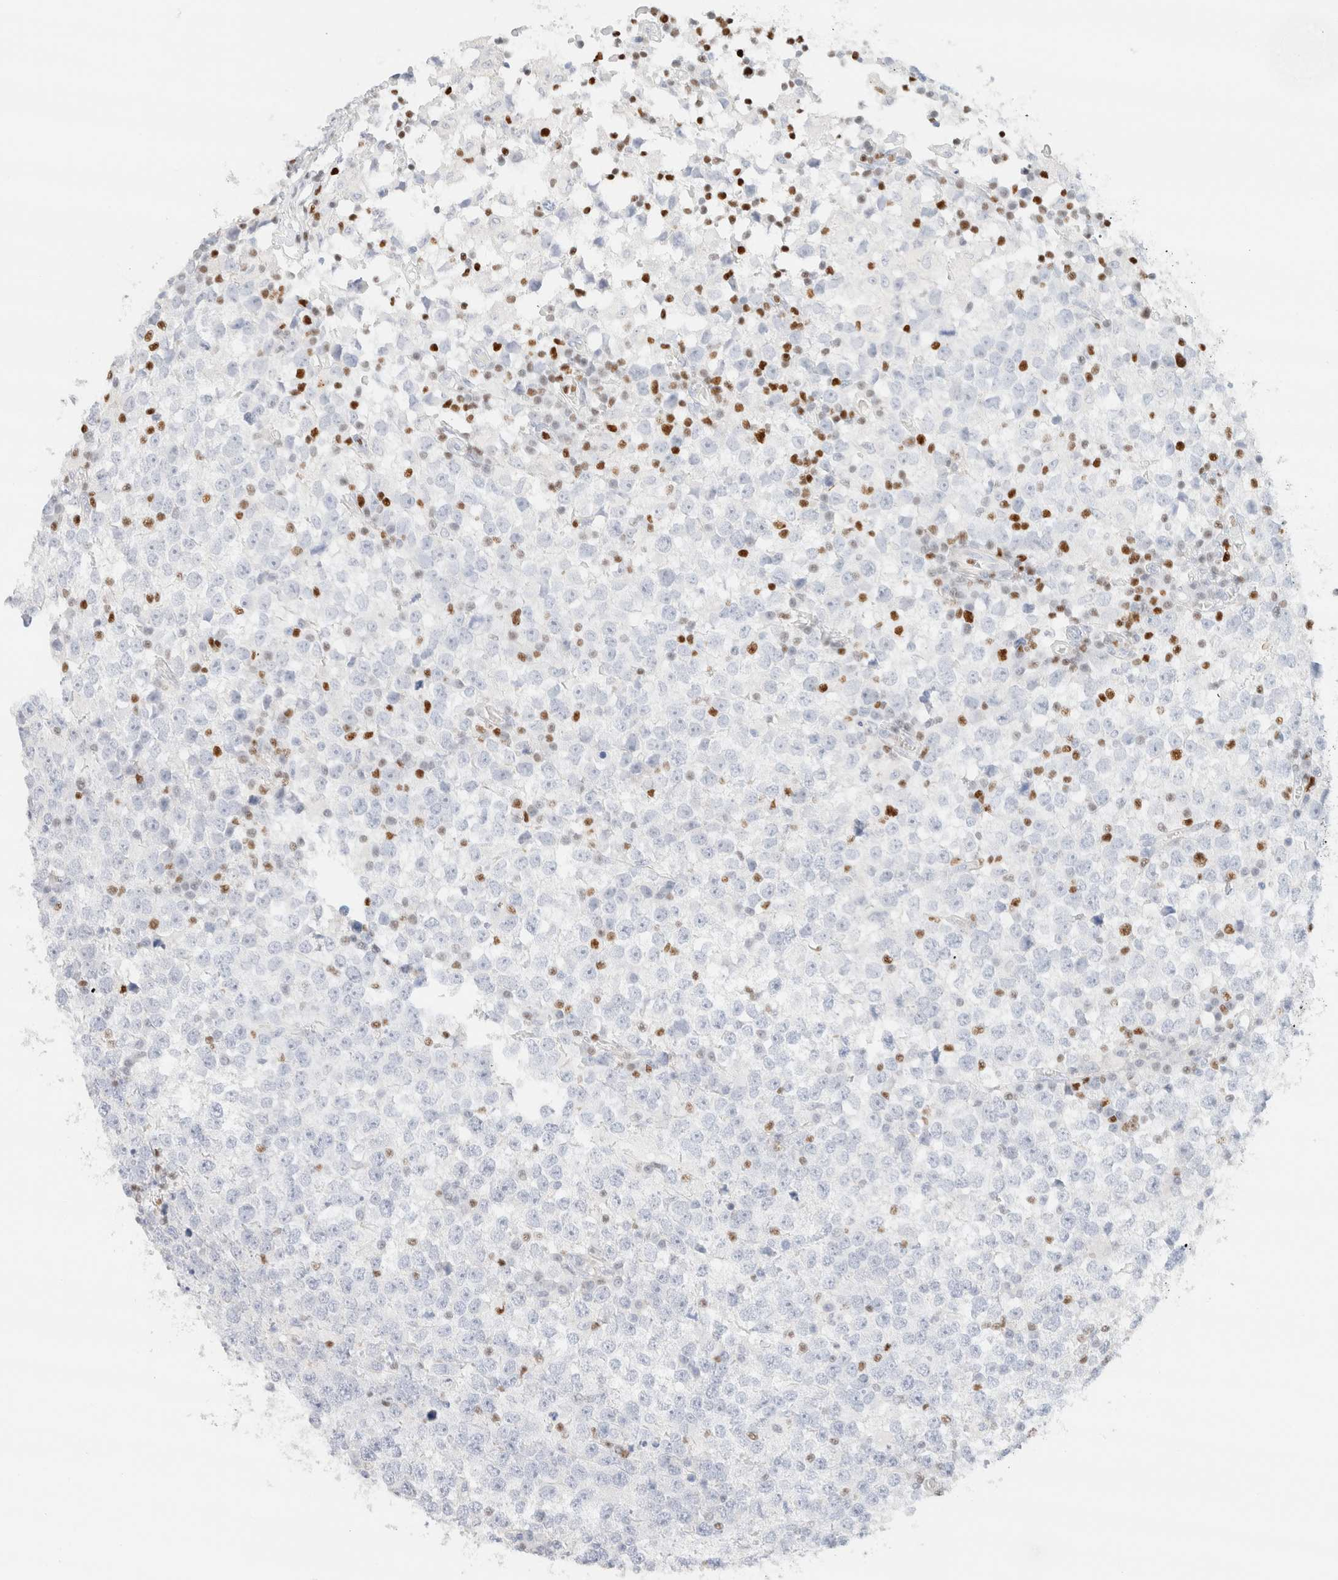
{"staining": {"intensity": "negative", "quantity": "none", "location": "none"}, "tissue": "testis cancer", "cell_type": "Tumor cells", "image_type": "cancer", "snomed": [{"axis": "morphology", "description": "Seminoma, NOS"}, {"axis": "topography", "description": "Testis"}], "caption": "IHC photomicrograph of neoplastic tissue: human testis cancer stained with DAB exhibits no significant protein expression in tumor cells.", "gene": "IKZF3", "patient": {"sex": "male", "age": 65}}